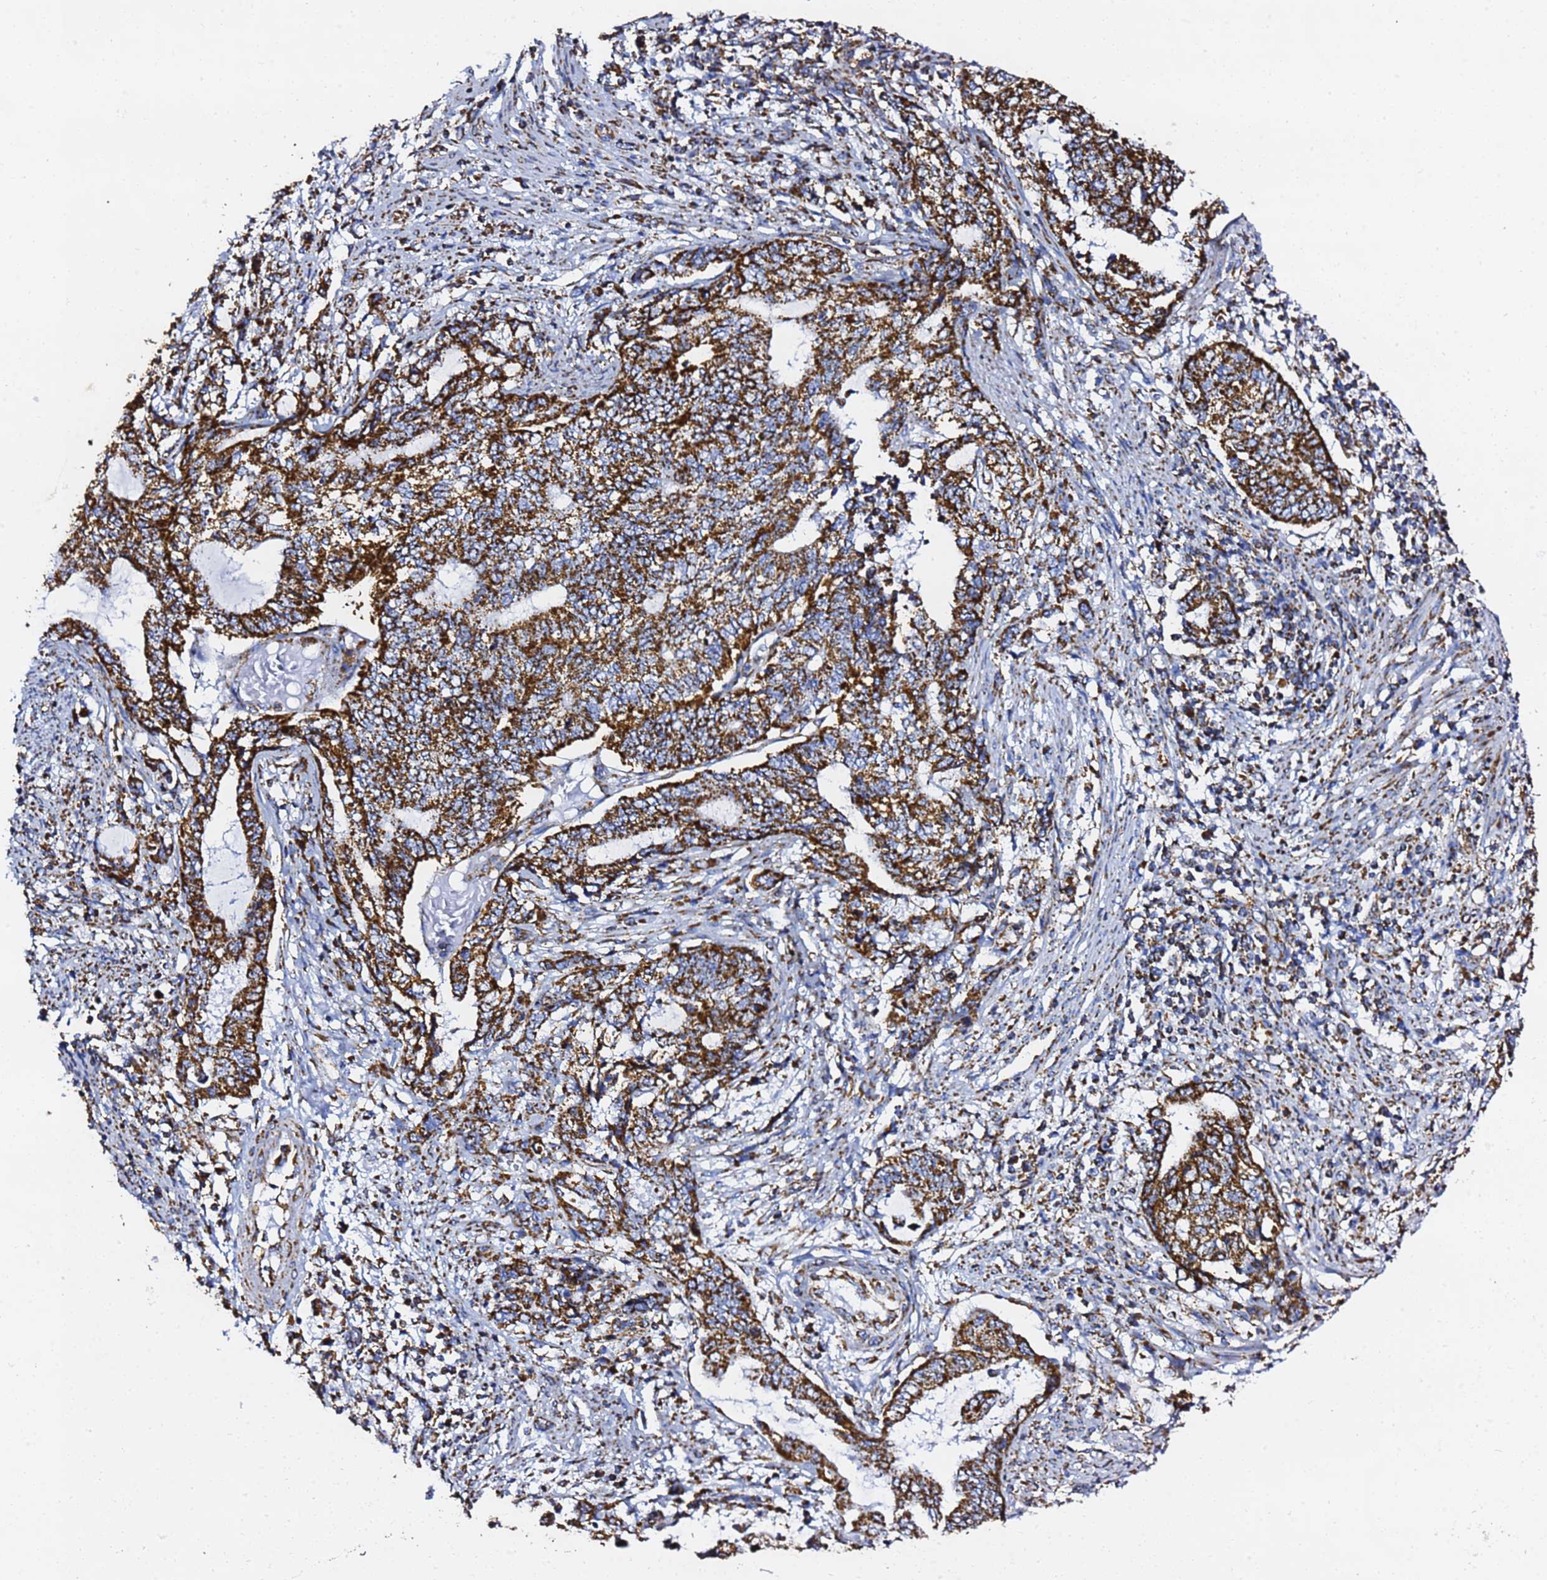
{"staining": {"intensity": "strong", "quantity": ">75%", "location": "cytoplasmic/membranous"}, "tissue": "endometrial cancer", "cell_type": "Tumor cells", "image_type": "cancer", "snomed": [{"axis": "morphology", "description": "Adenocarcinoma, NOS"}, {"axis": "topography", "description": "Uterus"}, {"axis": "topography", "description": "Endometrium"}], "caption": "The micrograph shows immunohistochemical staining of endometrial cancer (adenocarcinoma). There is strong cytoplasmic/membranous expression is present in approximately >75% of tumor cells. The protein of interest is stained brown, and the nuclei are stained in blue (DAB IHC with brightfield microscopy, high magnification).", "gene": "PHB2", "patient": {"sex": "female", "age": 70}}